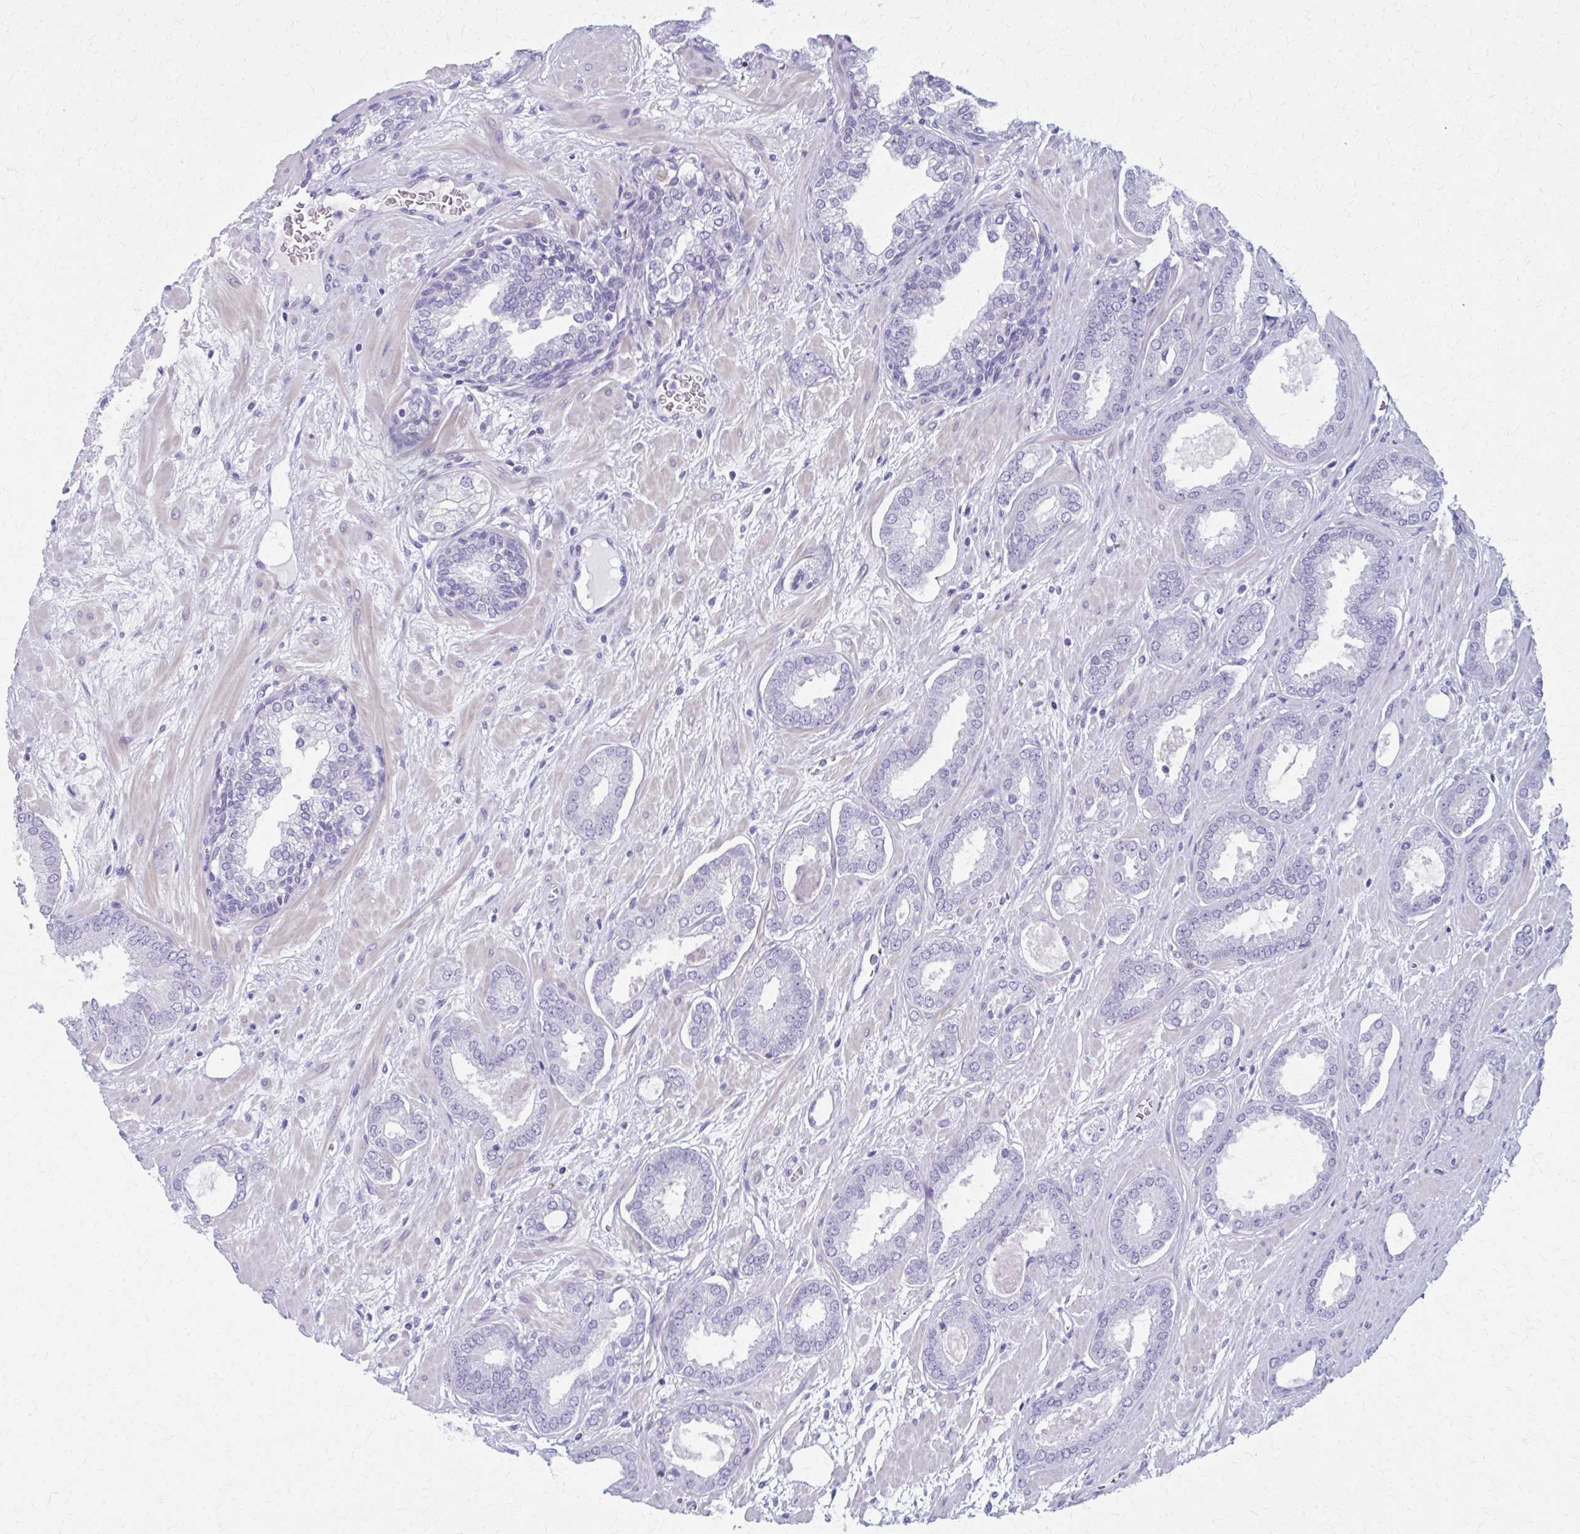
{"staining": {"intensity": "negative", "quantity": "none", "location": "none"}, "tissue": "prostate cancer", "cell_type": "Tumor cells", "image_type": "cancer", "snomed": [{"axis": "morphology", "description": "Adenocarcinoma, High grade"}, {"axis": "topography", "description": "Prostate"}], "caption": "Photomicrograph shows no significant protein positivity in tumor cells of prostate cancer (adenocarcinoma (high-grade)).", "gene": "MPLKIP", "patient": {"sex": "male", "age": 58}}